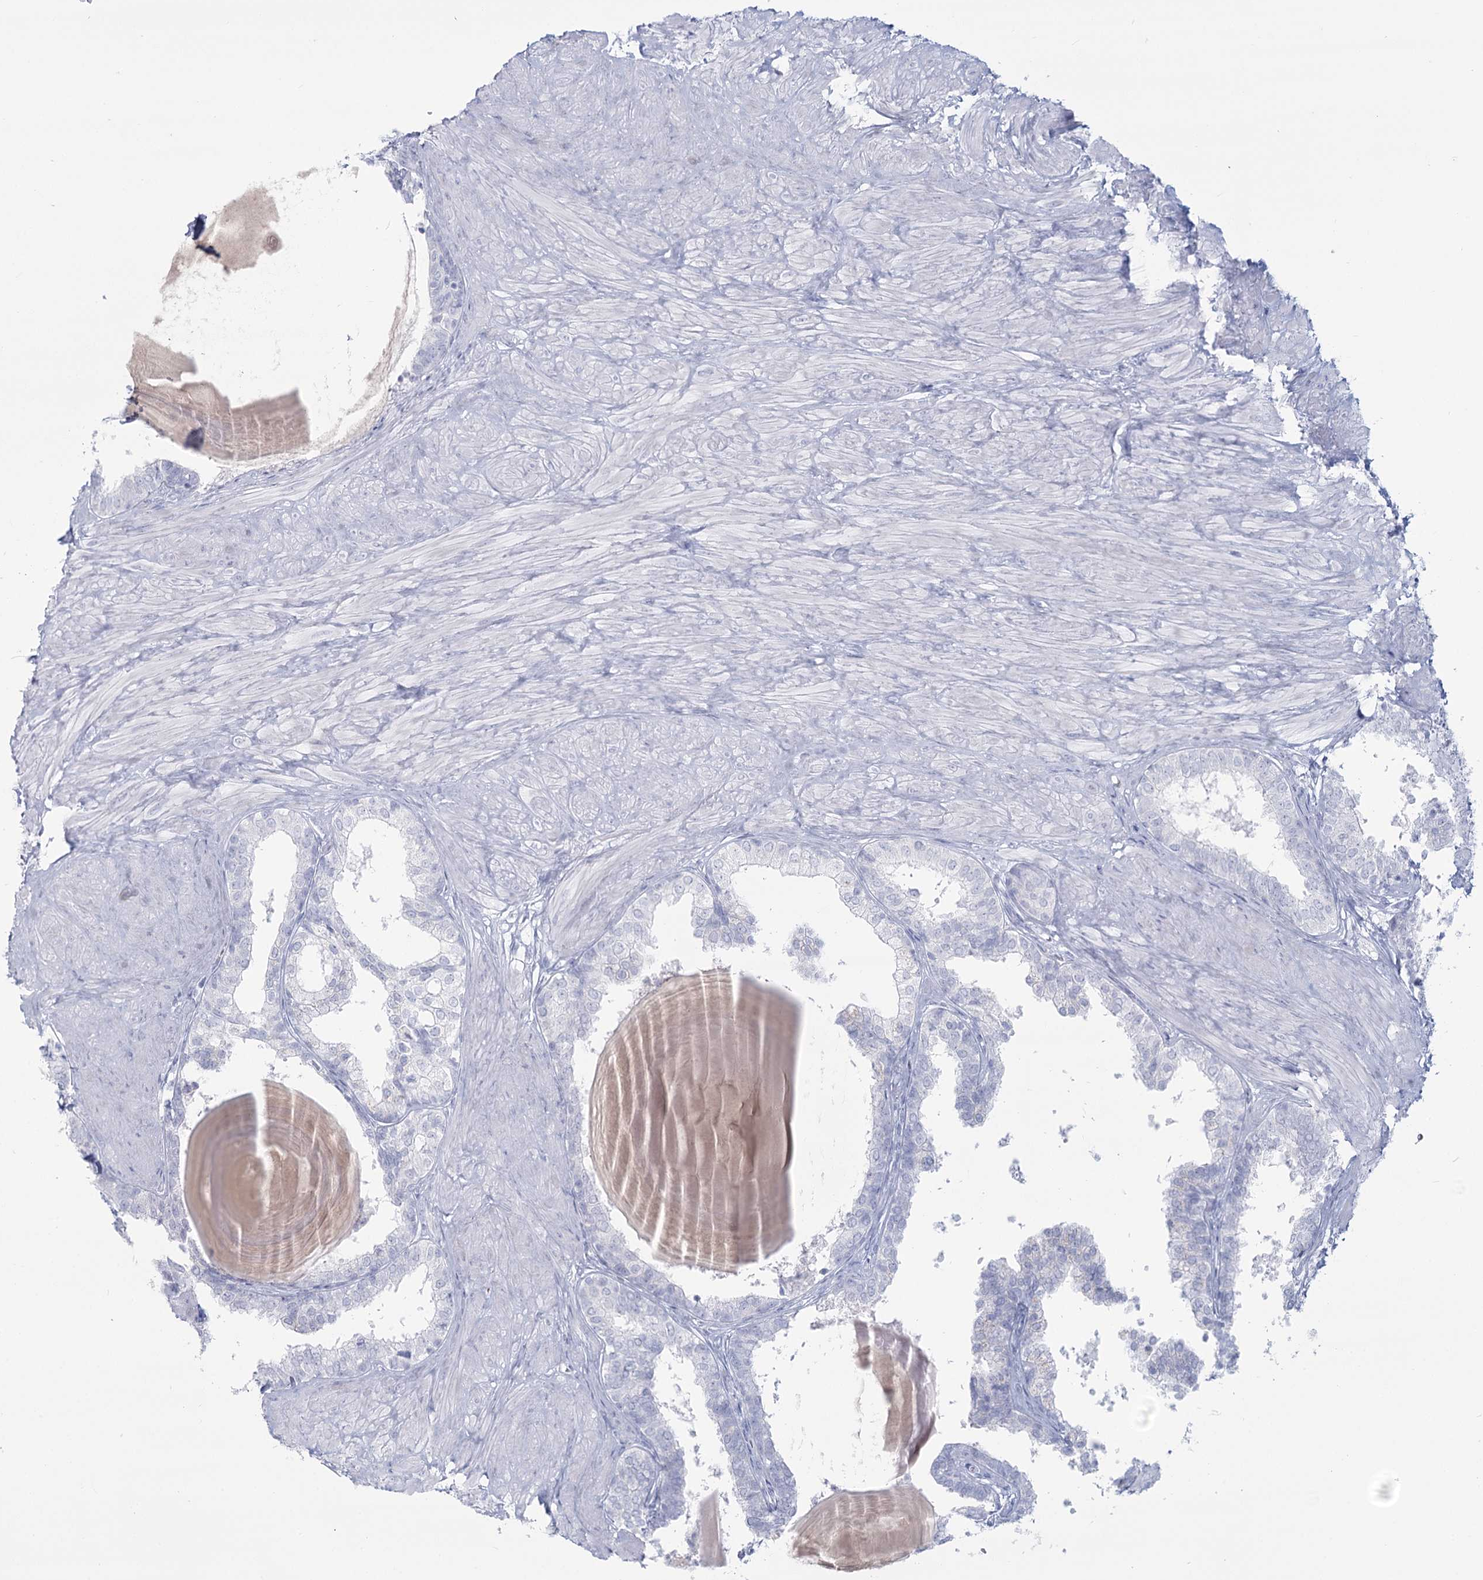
{"staining": {"intensity": "negative", "quantity": "none", "location": "none"}, "tissue": "prostate", "cell_type": "Glandular cells", "image_type": "normal", "snomed": [{"axis": "morphology", "description": "Normal tissue, NOS"}, {"axis": "topography", "description": "Prostate"}], "caption": "High power microscopy micrograph of an immunohistochemistry (IHC) micrograph of benign prostate, revealing no significant staining in glandular cells.", "gene": "SLC6A19", "patient": {"sex": "male", "age": 48}}